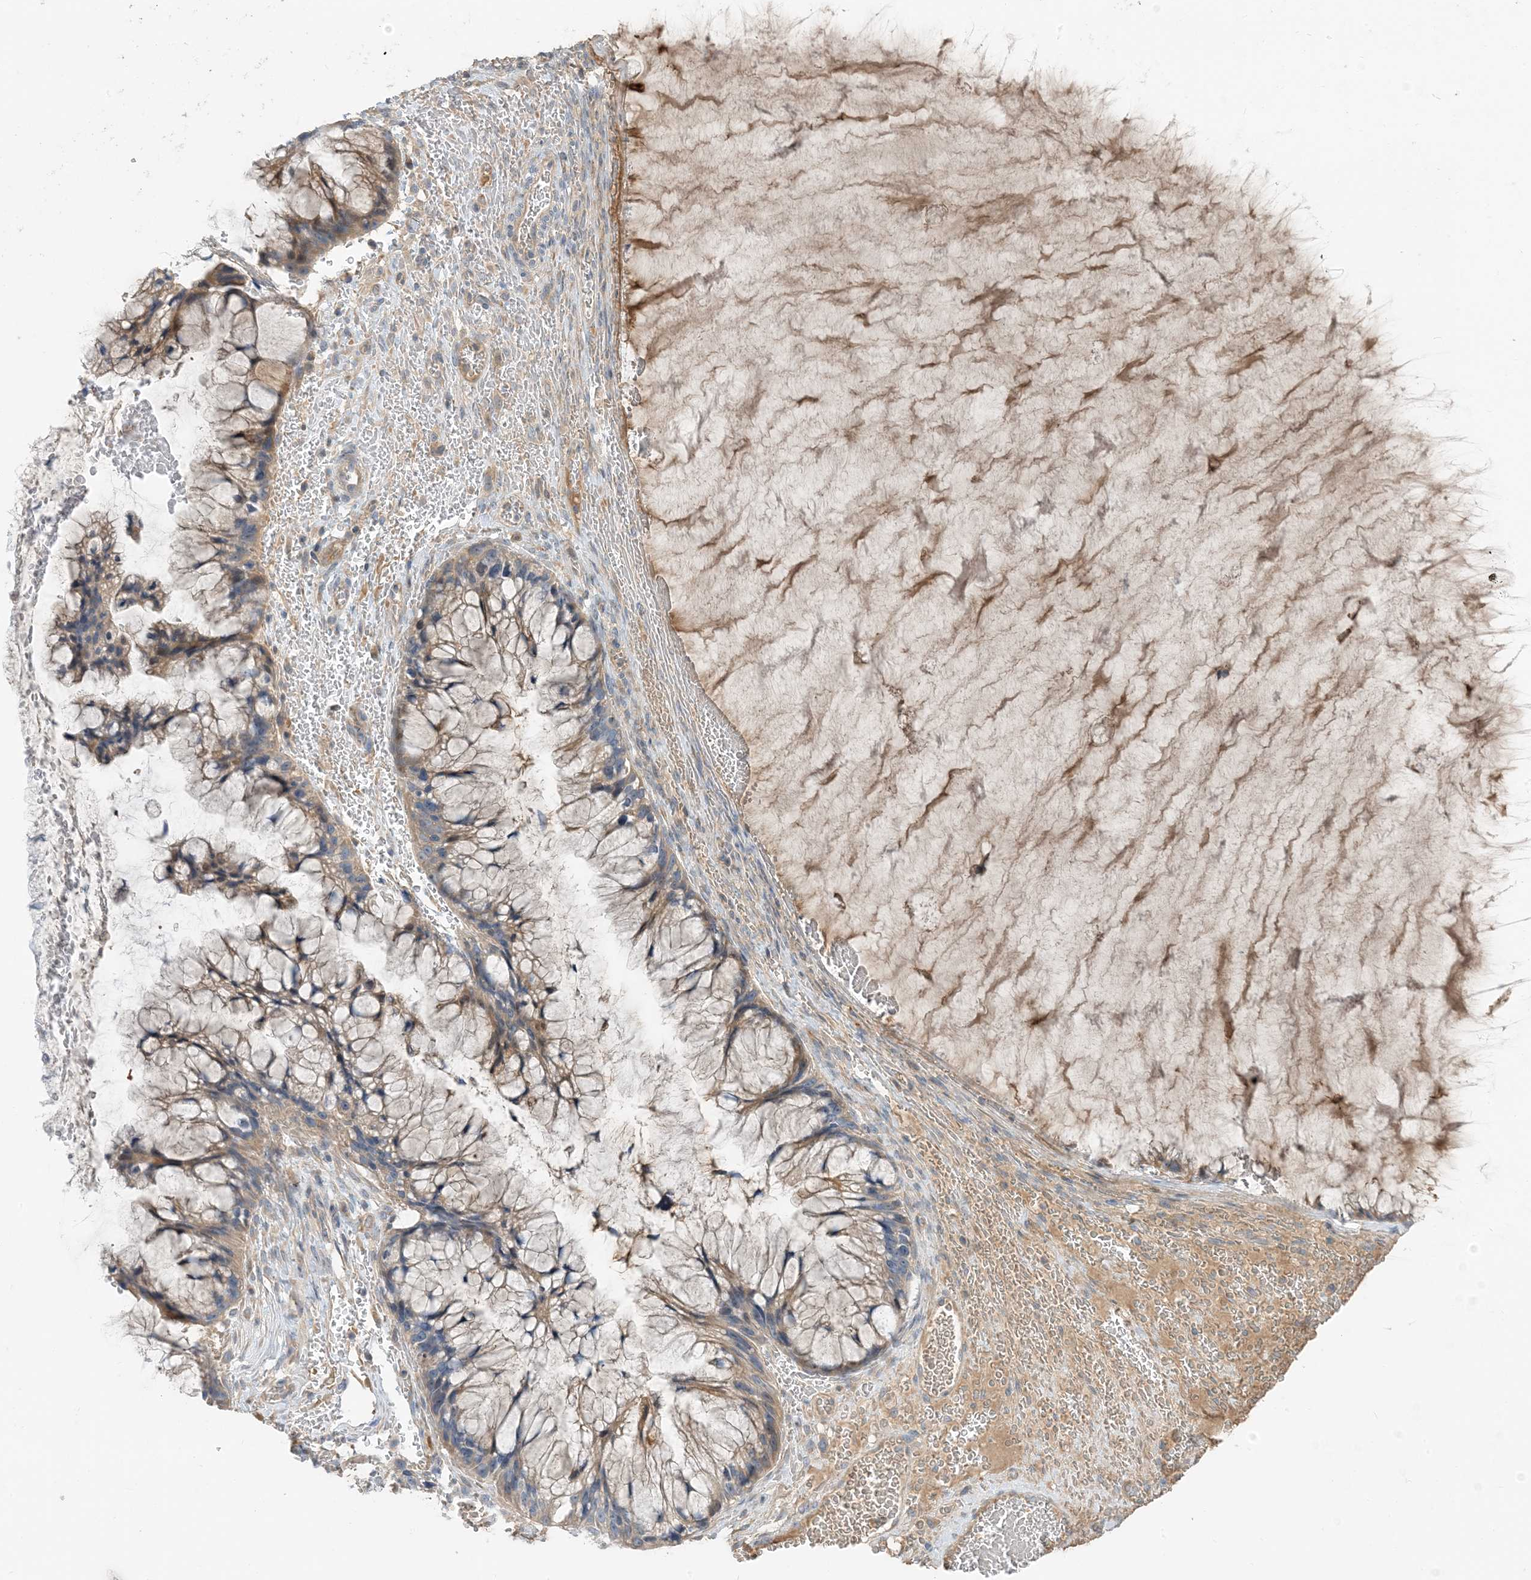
{"staining": {"intensity": "weak", "quantity": "25%-75%", "location": "cytoplasmic/membranous"}, "tissue": "ovarian cancer", "cell_type": "Tumor cells", "image_type": "cancer", "snomed": [{"axis": "morphology", "description": "Cystadenocarcinoma, mucinous, NOS"}, {"axis": "topography", "description": "Ovary"}], "caption": "Ovarian mucinous cystadenocarcinoma was stained to show a protein in brown. There is low levels of weak cytoplasmic/membranous staining in about 25%-75% of tumor cells. The protein of interest is shown in brown color, while the nuclei are stained blue.", "gene": "USP53", "patient": {"sex": "female", "age": 37}}